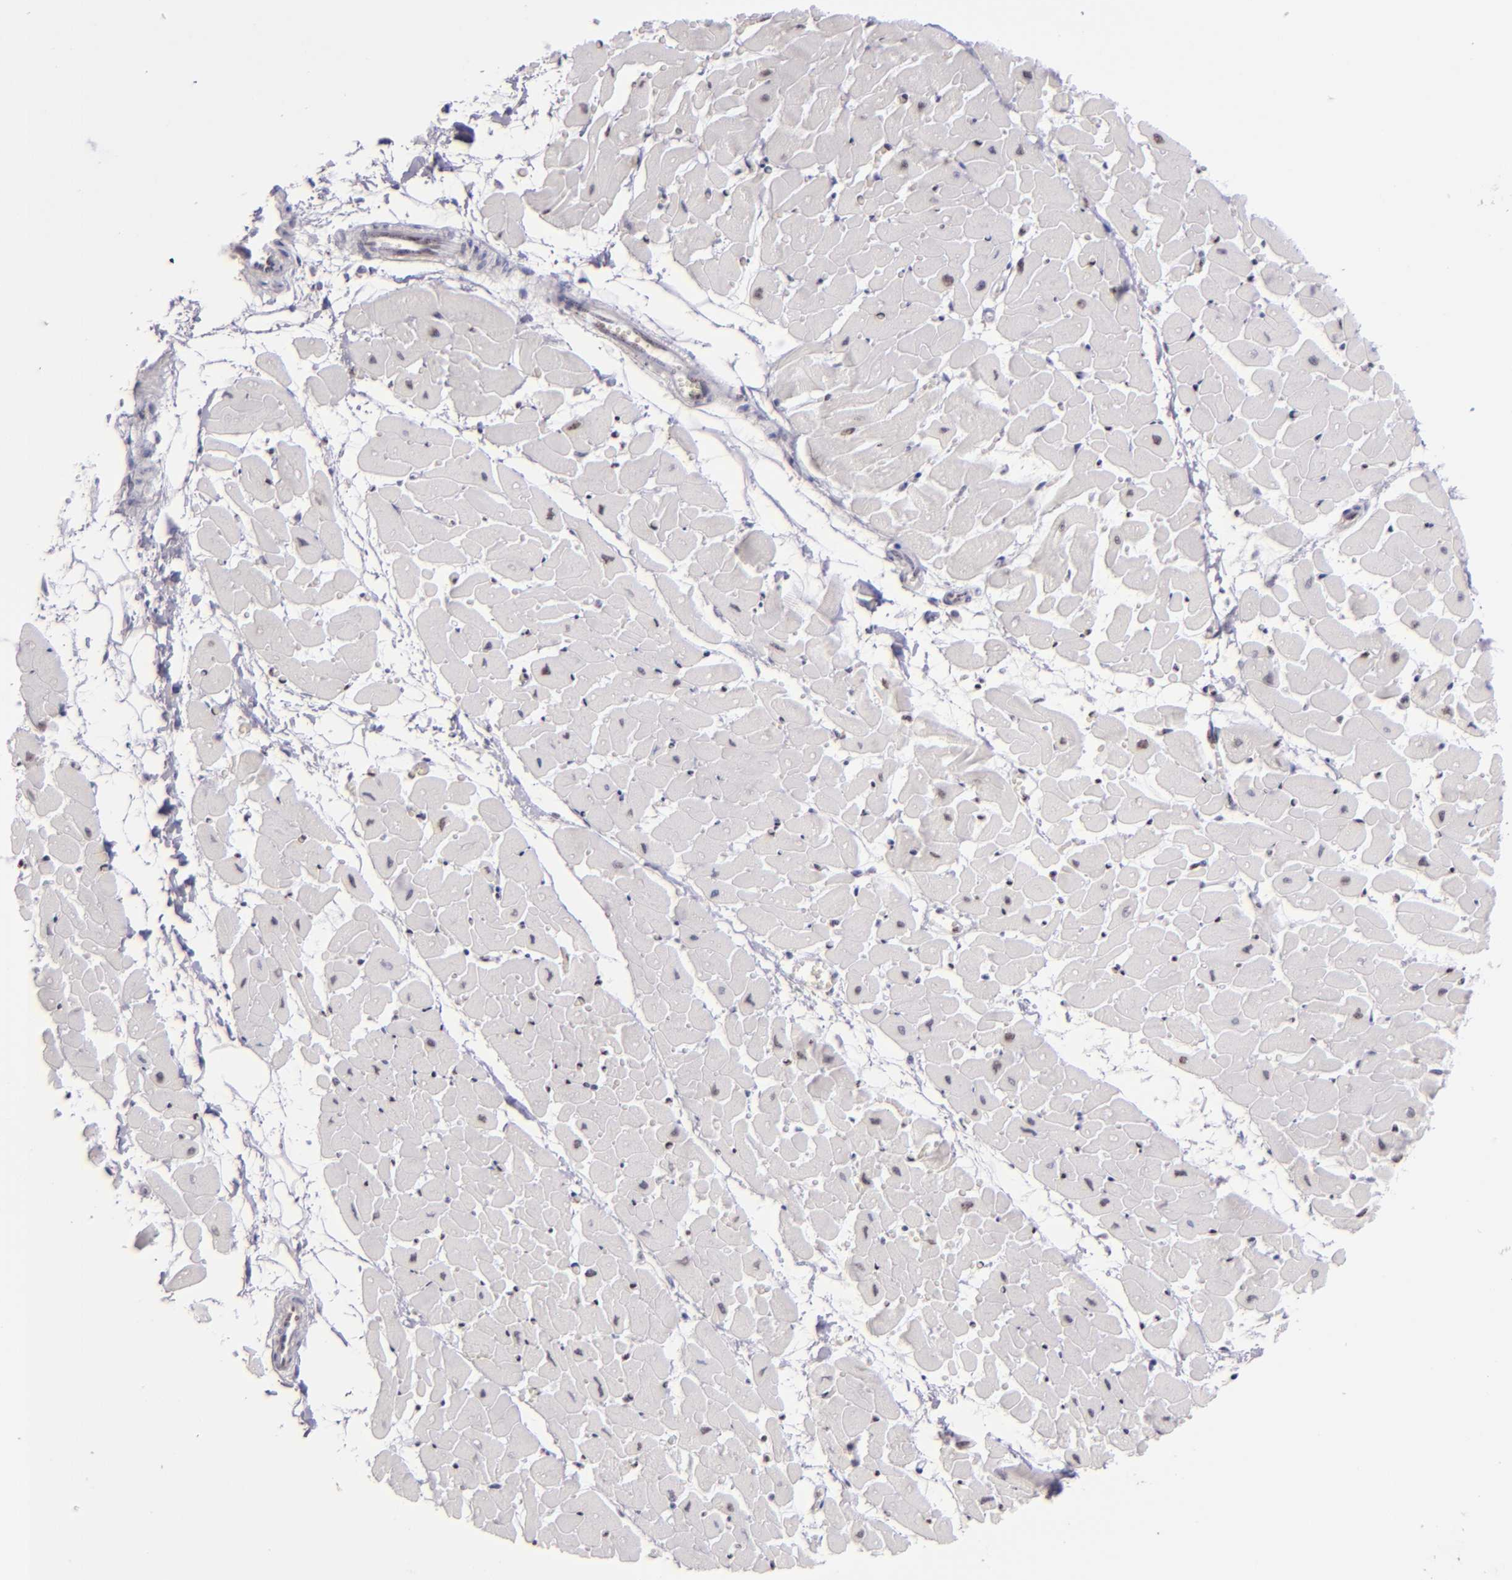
{"staining": {"intensity": "weak", "quantity": "<25%", "location": "nuclear"}, "tissue": "heart muscle", "cell_type": "Cardiomyocytes", "image_type": "normal", "snomed": [{"axis": "morphology", "description": "Normal tissue, NOS"}, {"axis": "topography", "description": "Heart"}], "caption": "Human heart muscle stained for a protein using immunohistochemistry reveals no staining in cardiomyocytes.", "gene": "TOP3A", "patient": {"sex": "female", "age": 19}}